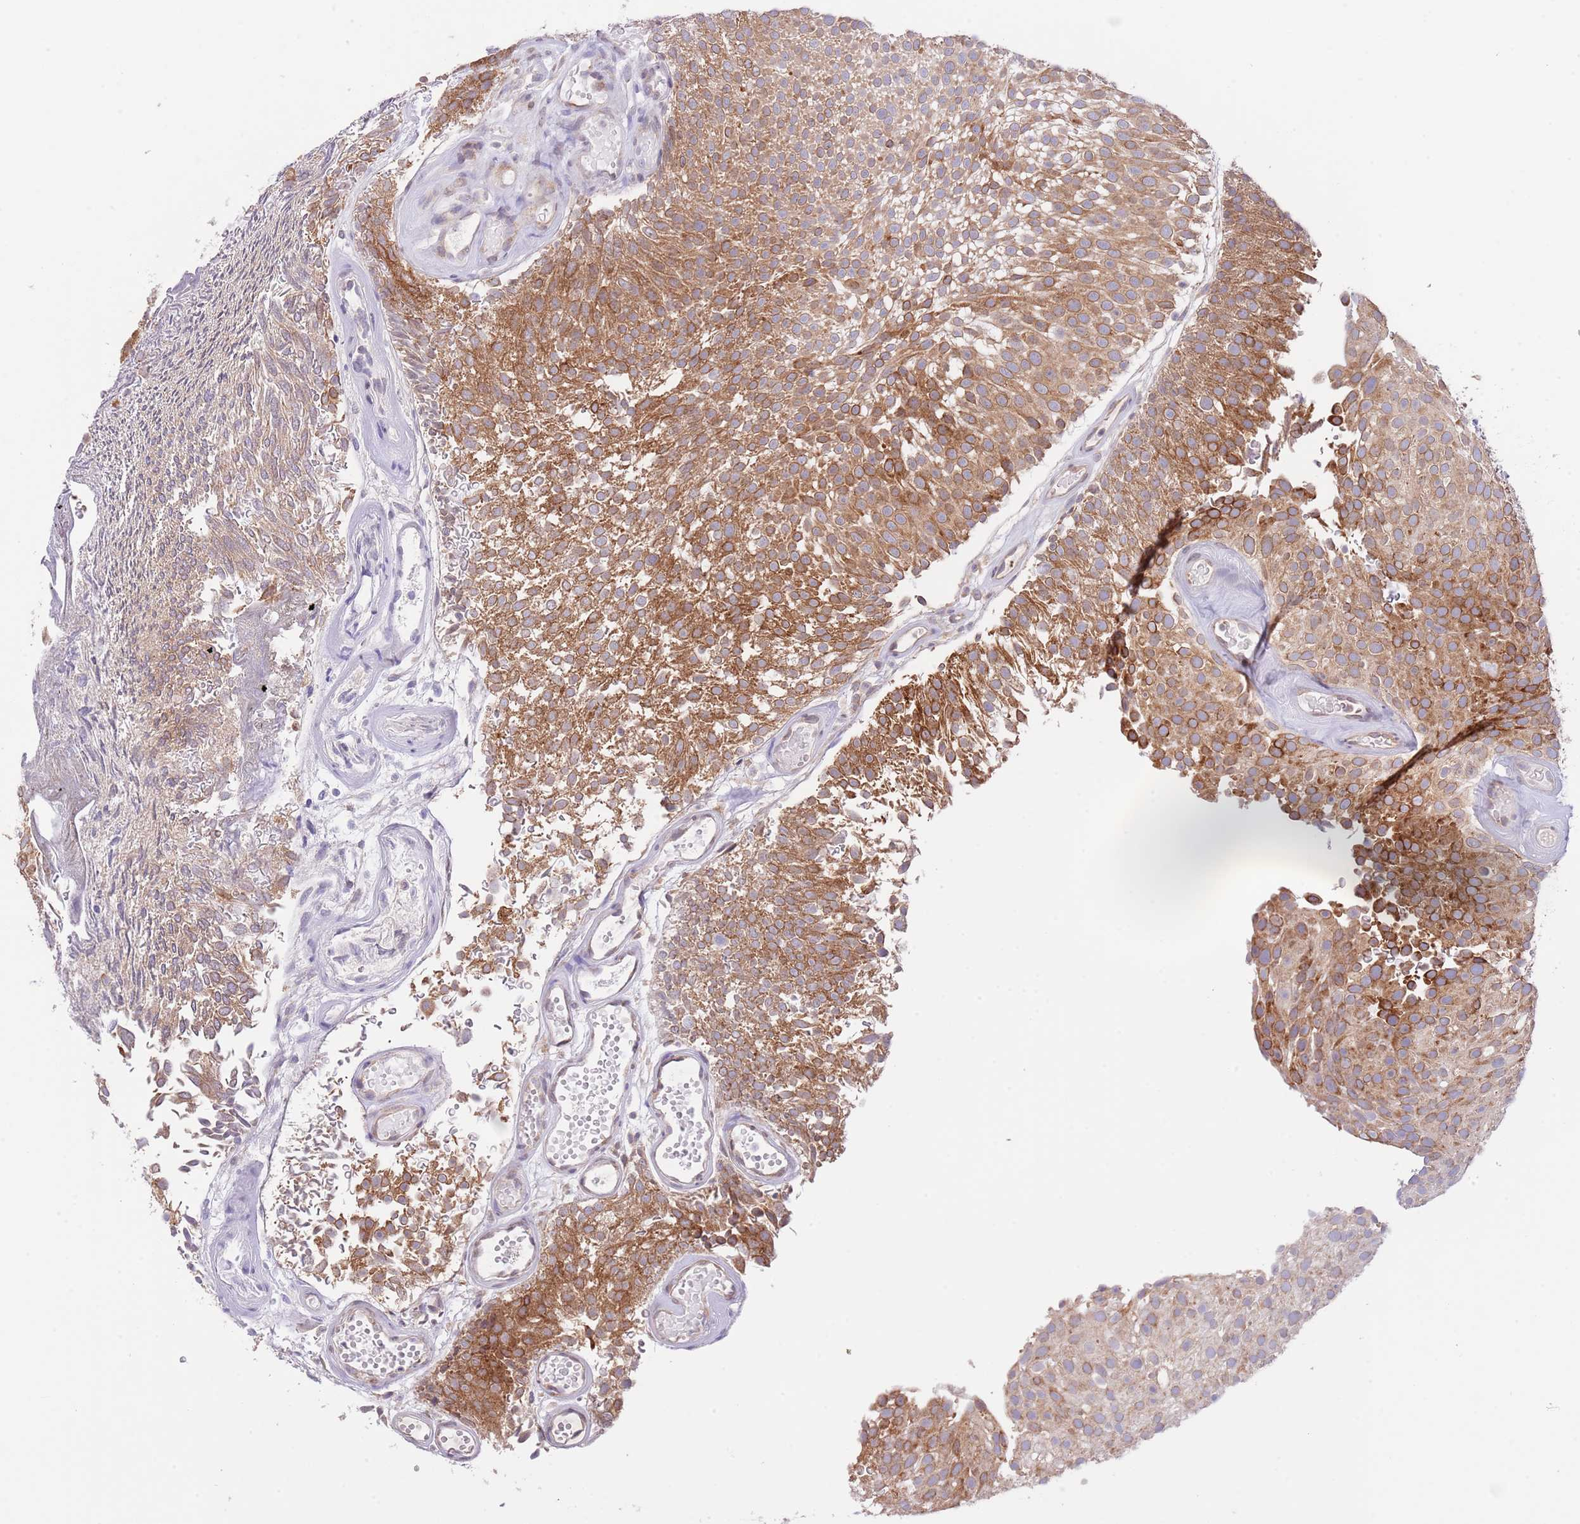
{"staining": {"intensity": "strong", "quantity": "25%-75%", "location": "cytoplasmic/membranous"}, "tissue": "urothelial cancer", "cell_type": "Tumor cells", "image_type": "cancer", "snomed": [{"axis": "morphology", "description": "Urothelial carcinoma, Low grade"}, {"axis": "topography", "description": "Urinary bladder"}], "caption": "Urothelial carcinoma (low-grade) tissue reveals strong cytoplasmic/membranous positivity in approximately 25%-75% of tumor cells", "gene": "EBPL", "patient": {"sex": "male", "age": 78}}